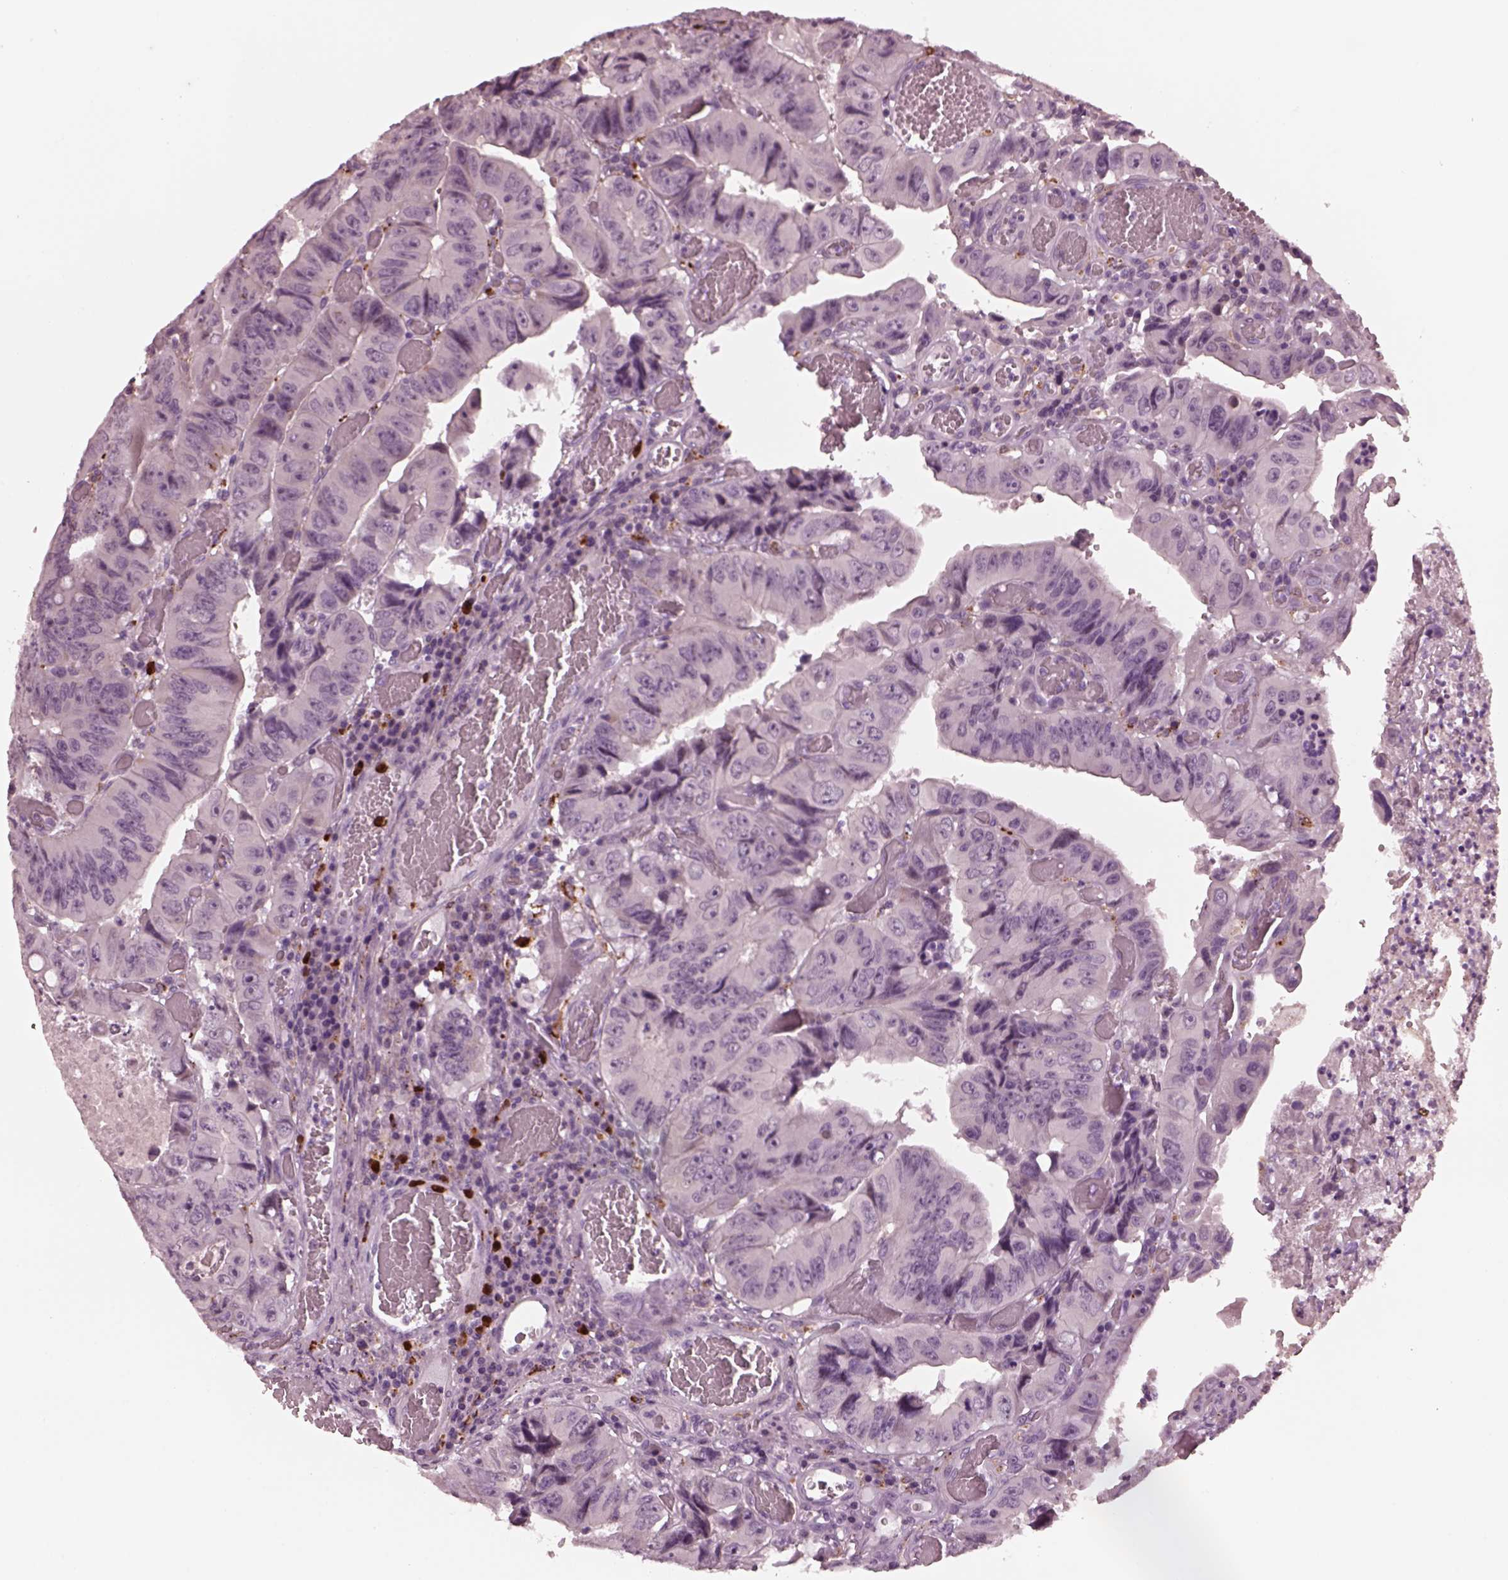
{"staining": {"intensity": "negative", "quantity": "none", "location": "none"}, "tissue": "colorectal cancer", "cell_type": "Tumor cells", "image_type": "cancer", "snomed": [{"axis": "morphology", "description": "Adenocarcinoma, NOS"}, {"axis": "topography", "description": "Colon"}], "caption": "Immunohistochemistry histopathology image of human colorectal adenocarcinoma stained for a protein (brown), which shows no staining in tumor cells. Brightfield microscopy of immunohistochemistry (IHC) stained with DAB (brown) and hematoxylin (blue), captured at high magnification.", "gene": "SLAMF8", "patient": {"sex": "female", "age": 84}}